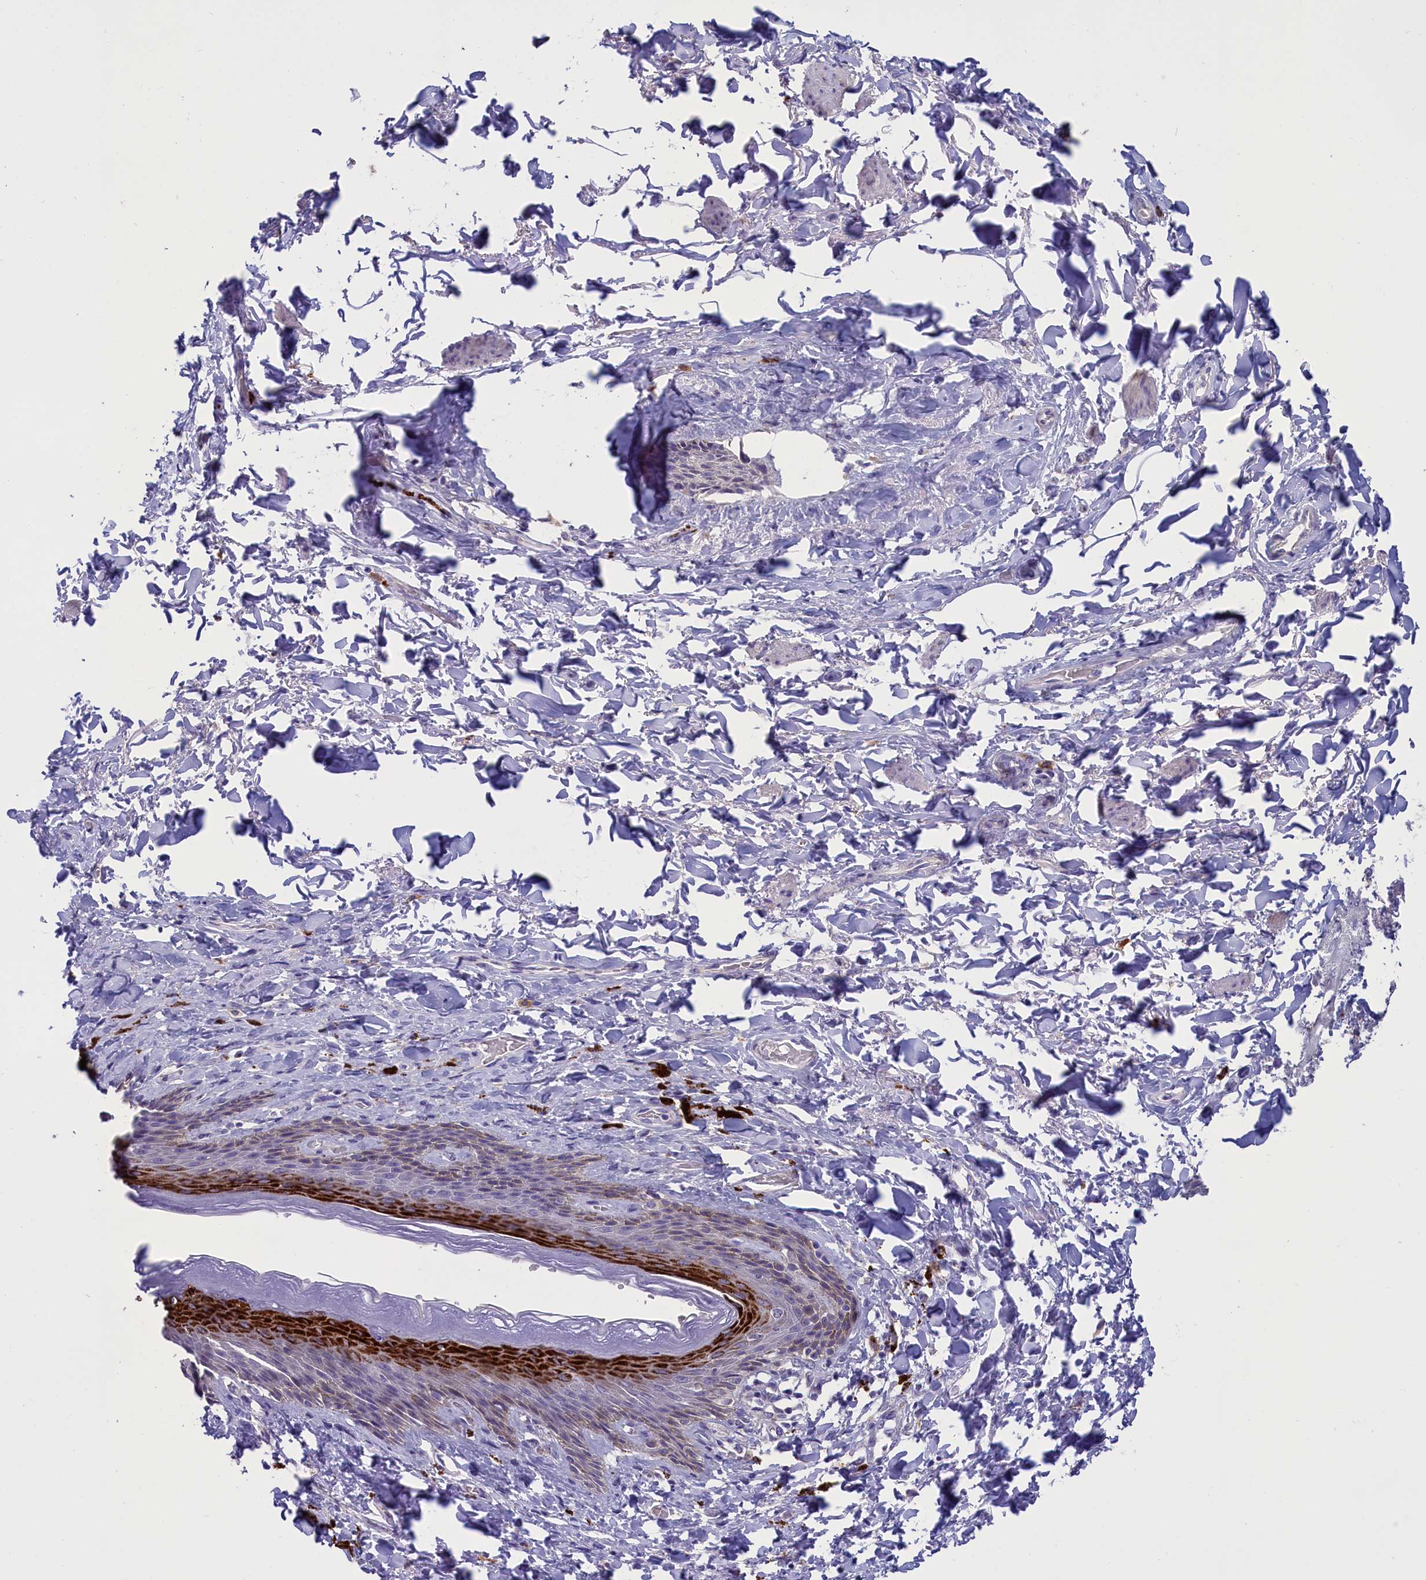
{"staining": {"intensity": "strong", "quantity": "<25%", "location": "cytoplasmic/membranous"}, "tissue": "skin", "cell_type": "Epidermal cells", "image_type": "normal", "snomed": [{"axis": "morphology", "description": "Normal tissue, NOS"}, {"axis": "topography", "description": "Anal"}], "caption": "Skin stained for a protein displays strong cytoplasmic/membranous positivity in epidermal cells. The staining was performed using DAB (3,3'-diaminobenzidine) to visualize the protein expression in brown, while the nuclei were stained in blue with hematoxylin (Magnification: 20x).", "gene": "ENPP6", "patient": {"sex": "female", "age": 78}}